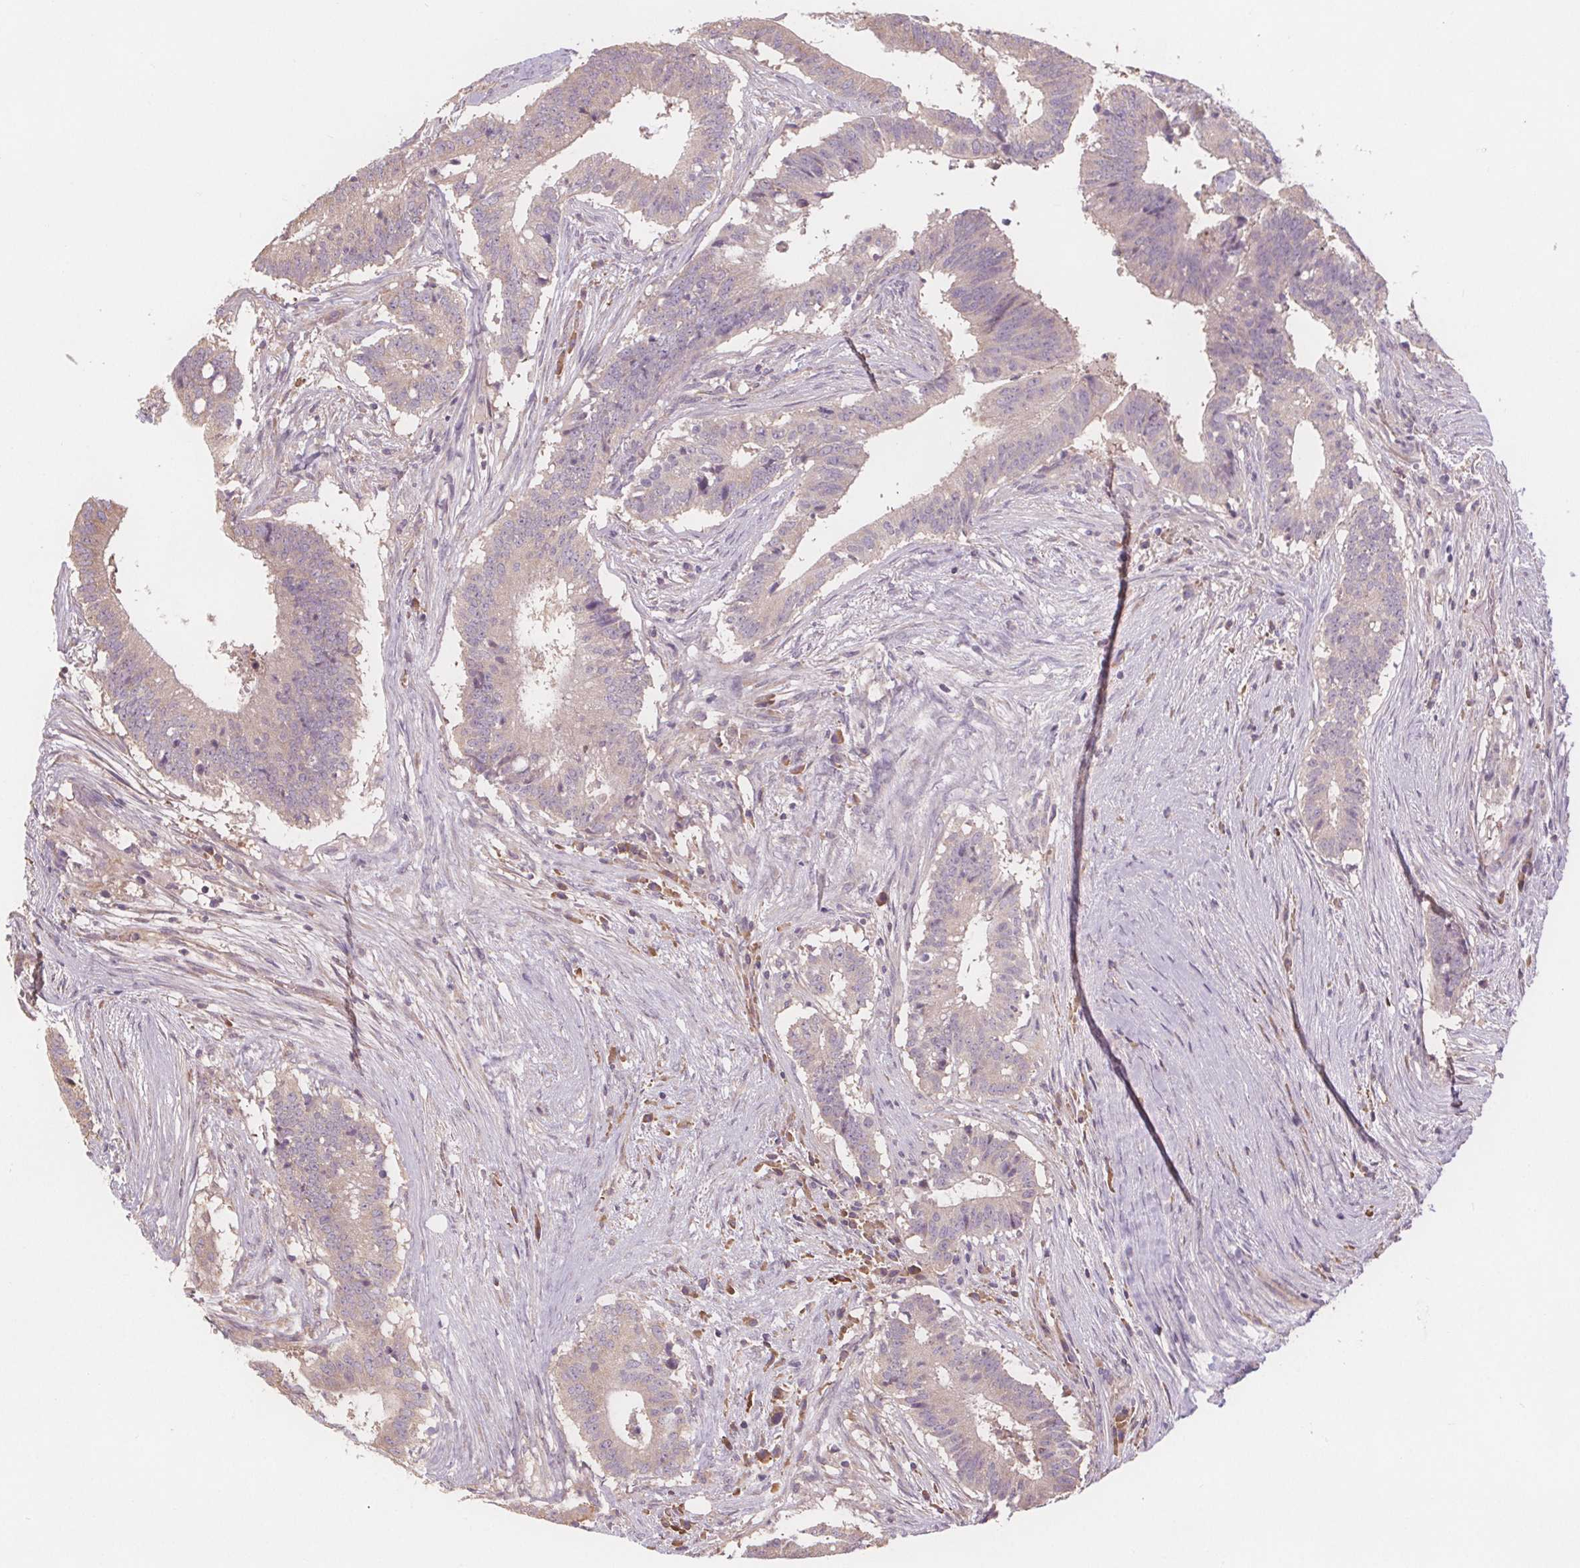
{"staining": {"intensity": "negative", "quantity": "none", "location": "none"}, "tissue": "colorectal cancer", "cell_type": "Tumor cells", "image_type": "cancer", "snomed": [{"axis": "morphology", "description": "Adenocarcinoma, NOS"}, {"axis": "topography", "description": "Colon"}], "caption": "Protein analysis of adenocarcinoma (colorectal) exhibits no significant positivity in tumor cells.", "gene": "TMEM80", "patient": {"sex": "female", "age": 43}}